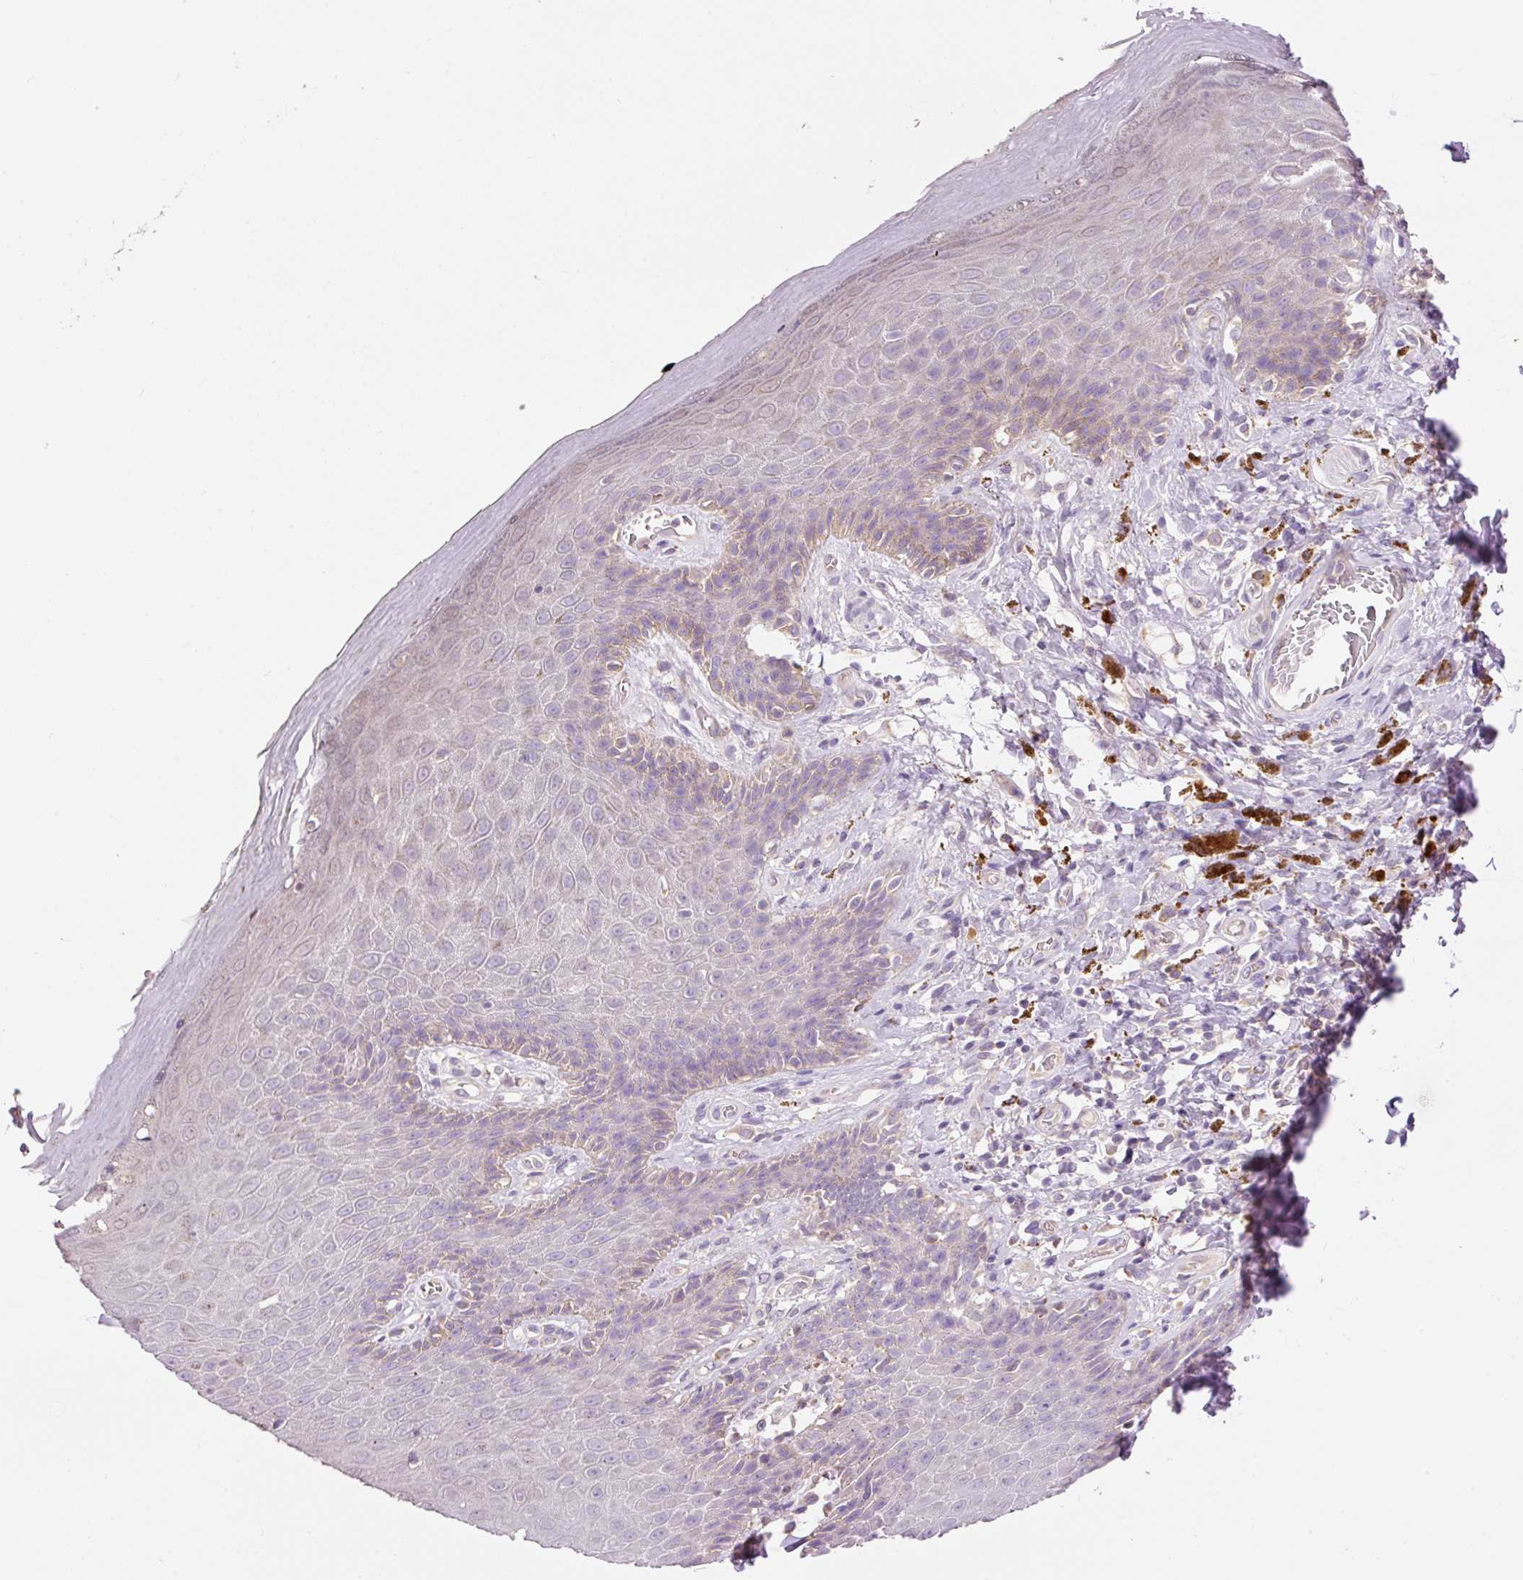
{"staining": {"intensity": "weak", "quantity": "<25%", "location": "cytoplasmic/membranous"}, "tissue": "skin", "cell_type": "Epidermal cells", "image_type": "normal", "snomed": [{"axis": "morphology", "description": "Normal tissue, NOS"}, {"axis": "topography", "description": "Anal"}, {"axis": "topography", "description": "Peripheral nerve tissue"}], "caption": "There is no significant positivity in epidermal cells of skin. (Stains: DAB (3,3'-diaminobenzidine) IHC with hematoxylin counter stain, Microscopy: brightfield microscopy at high magnification).", "gene": "PNPLA5", "patient": {"sex": "male", "age": 53}}